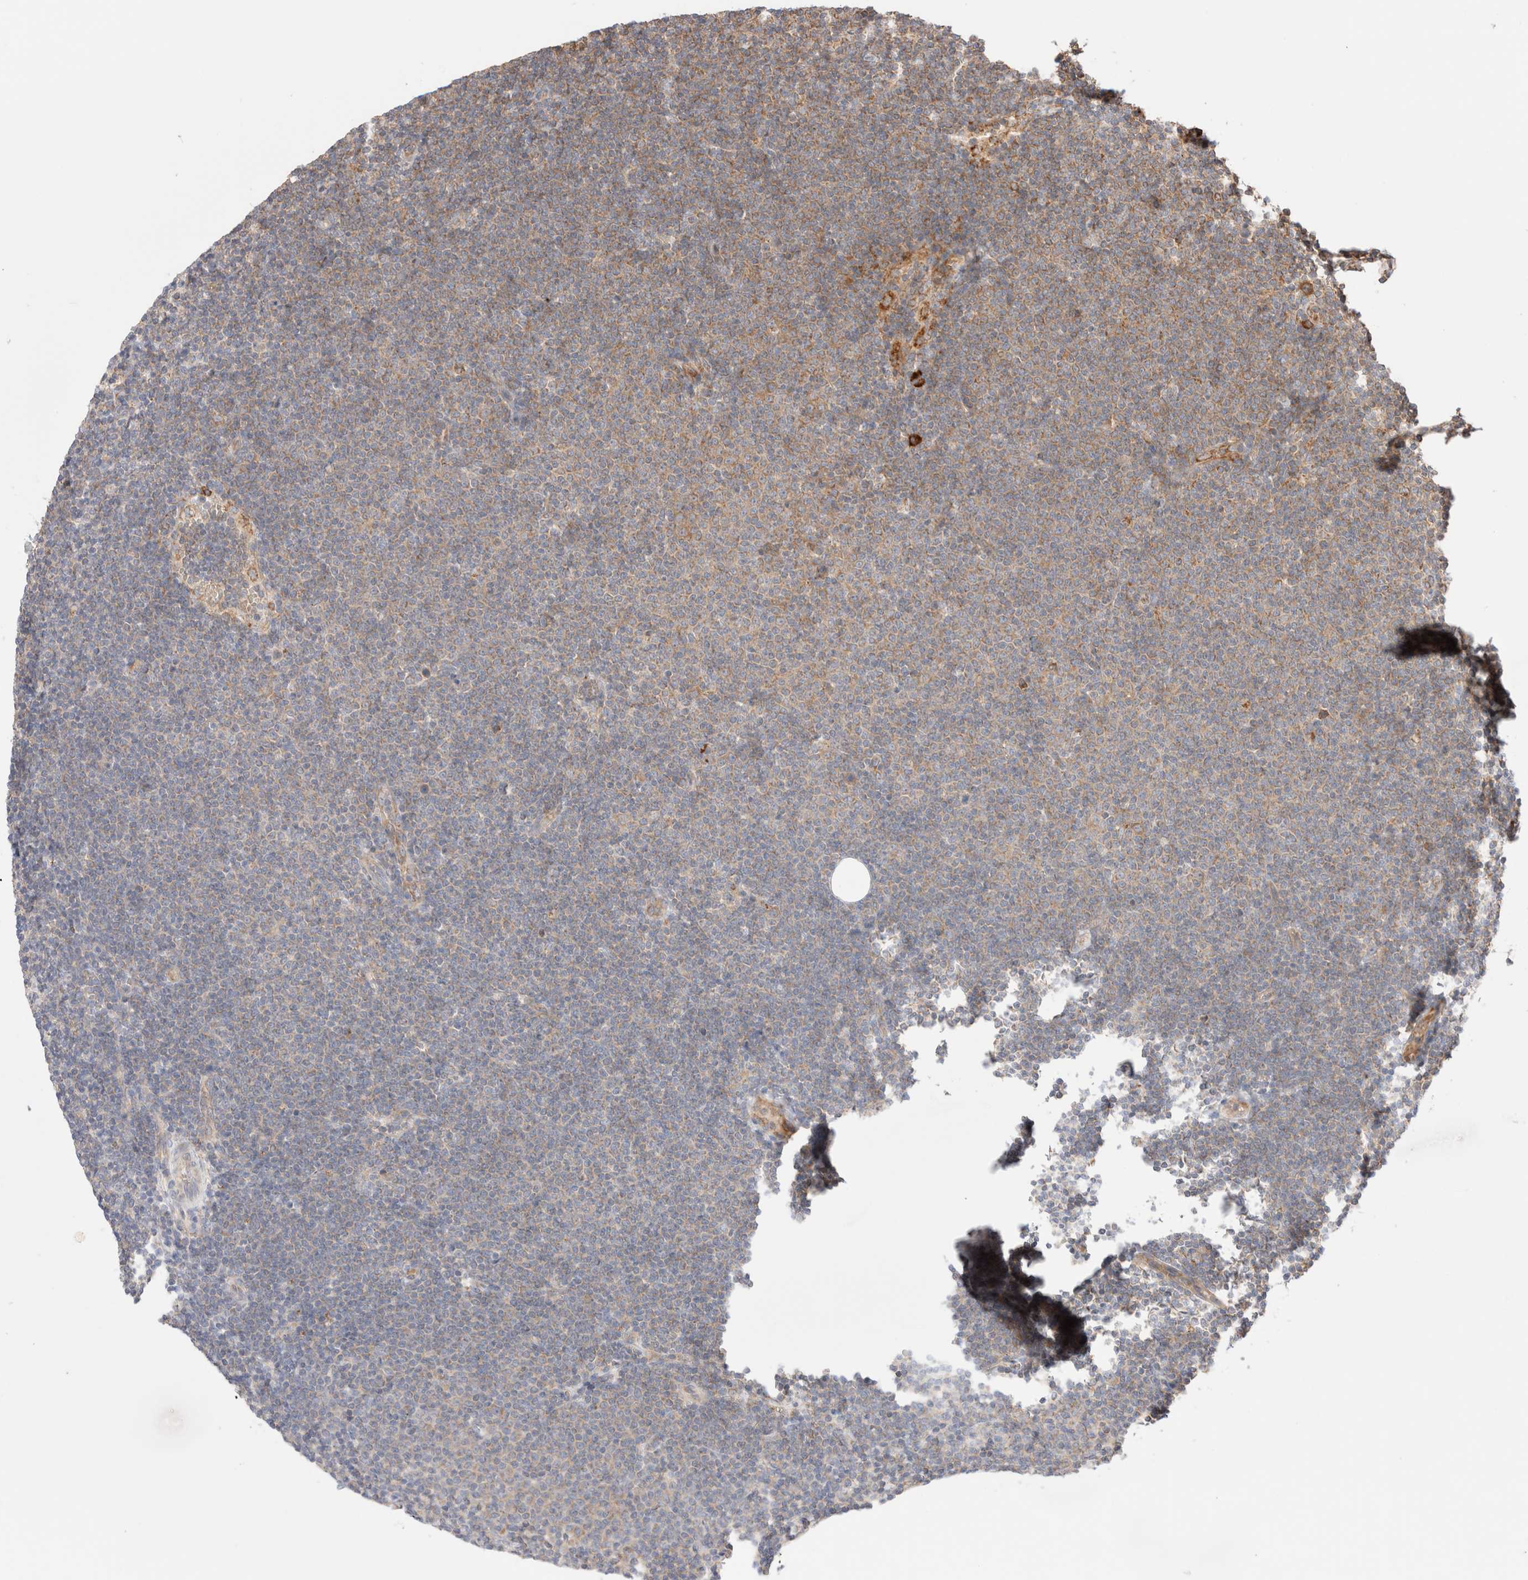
{"staining": {"intensity": "moderate", "quantity": "<25%", "location": "cytoplasmic/membranous"}, "tissue": "lymphoma", "cell_type": "Tumor cells", "image_type": "cancer", "snomed": [{"axis": "morphology", "description": "Malignant lymphoma, non-Hodgkin's type, Low grade"}, {"axis": "topography", "description": "Lymph node"}], "caption": "This image demonstrates low-grade malignant lymphoma, non-Hodgkin's type stained with IHC to label a protein in brown. The cytoplasmic/membranous of tumor cells show moderate positivity for the protein. Nuclei are counter-stained blue.", "gene": "UTS2B", "patient": {"sex": "female", "age": 53}}